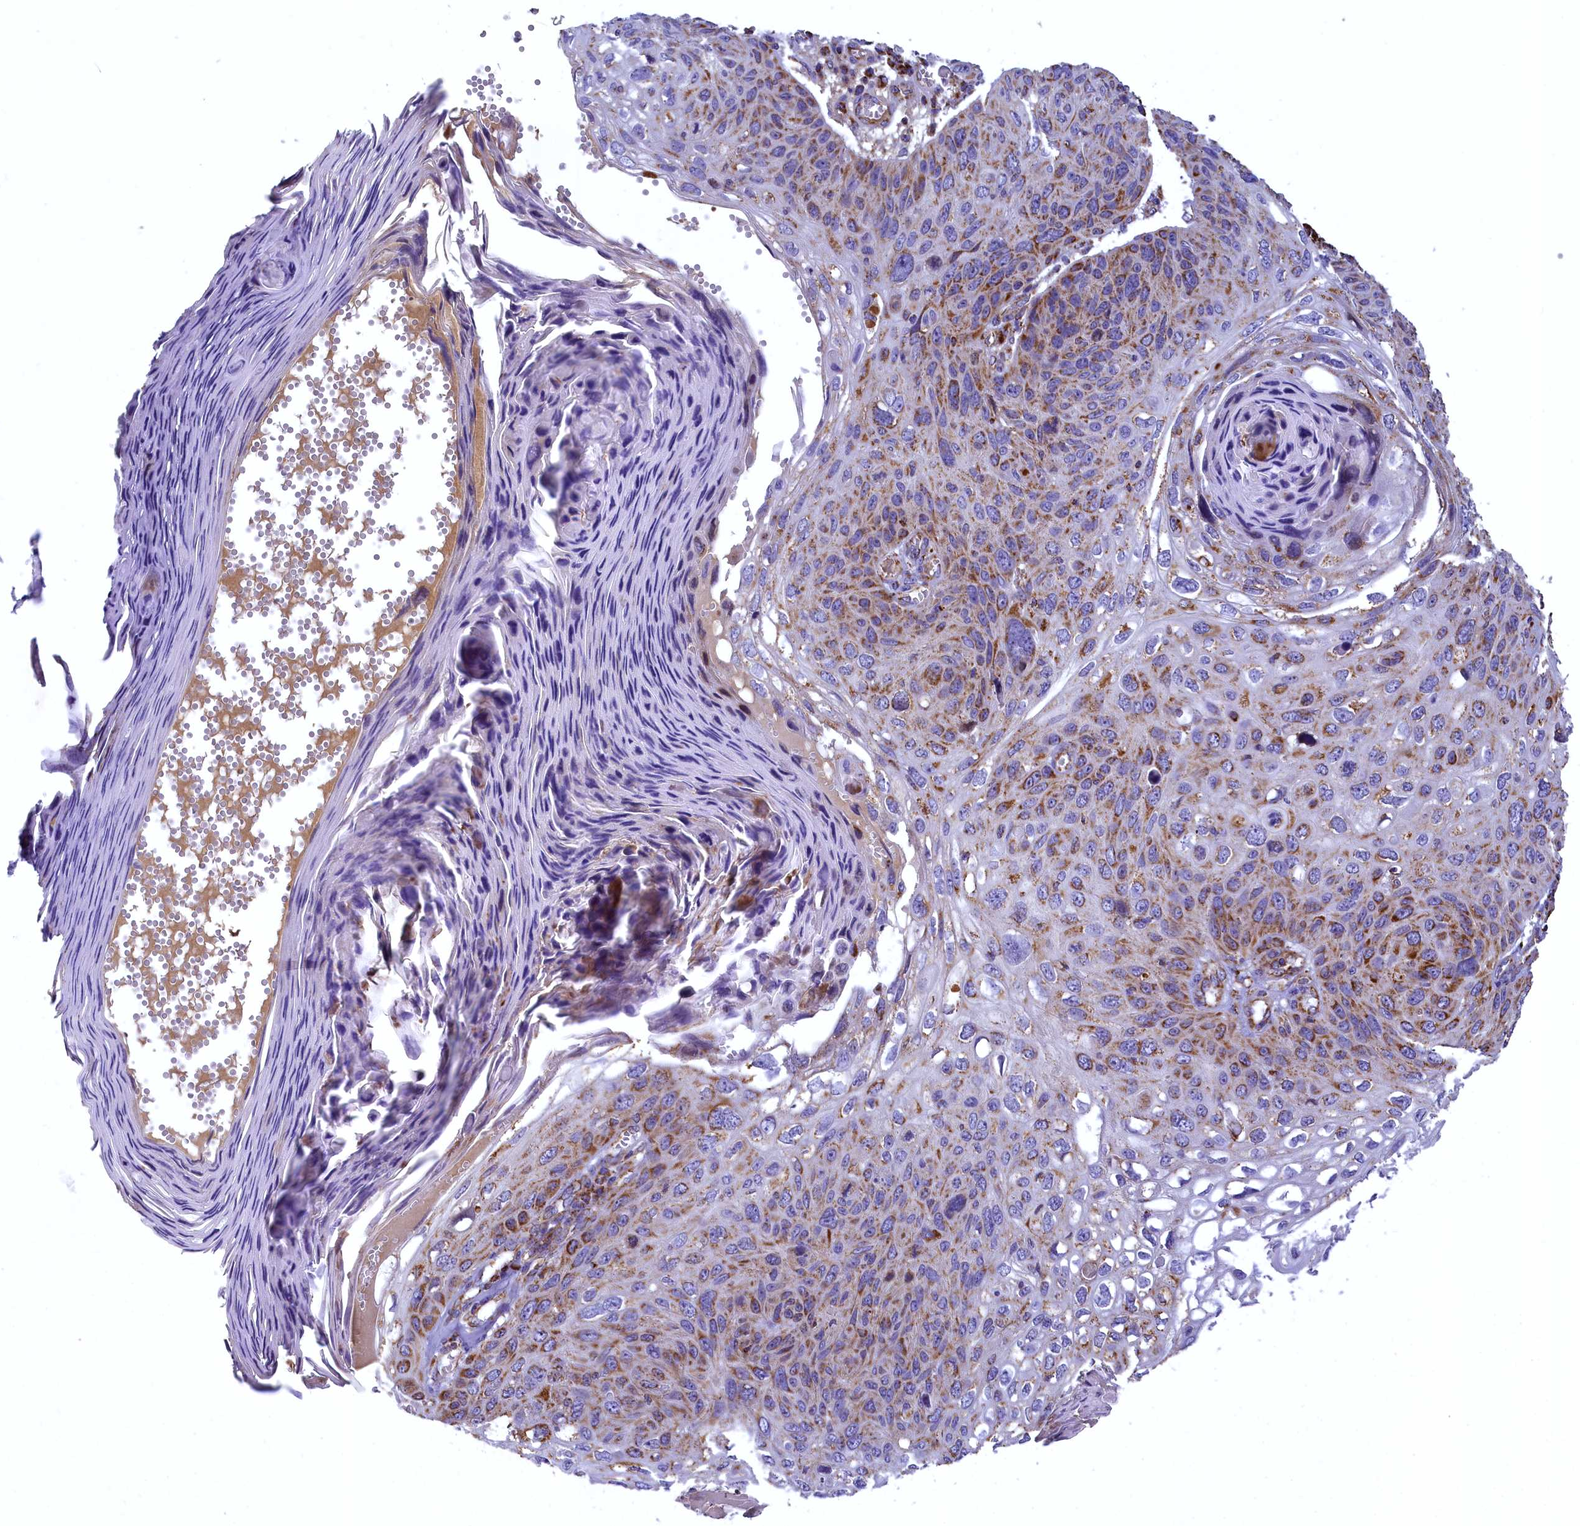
{"staining": {"intensity": "moderate", "quantity": "25%-75%", "location": "cytoplasmic/membranous"}, "tissue": "skin cancer", "cell_type": "Tumor cells", "image_type": "cancer", "snomed": [{"axis": "morphology", "description": "Squamous cell carcinoma, NOS"}, {"axis": "topography", "description": "Skin"}], "caption": "Skin cancer (squamous cell carcinoma) was stained to show a protein in brown. There is medium levels of moderate cytoplasmic/membranous expression in about 25%-75% of tumor cells. (DAB = brown stain, brightfield microscopy at high magnification).", "gene": "COX17", "patient": {"sex": "female", "age": 90}}